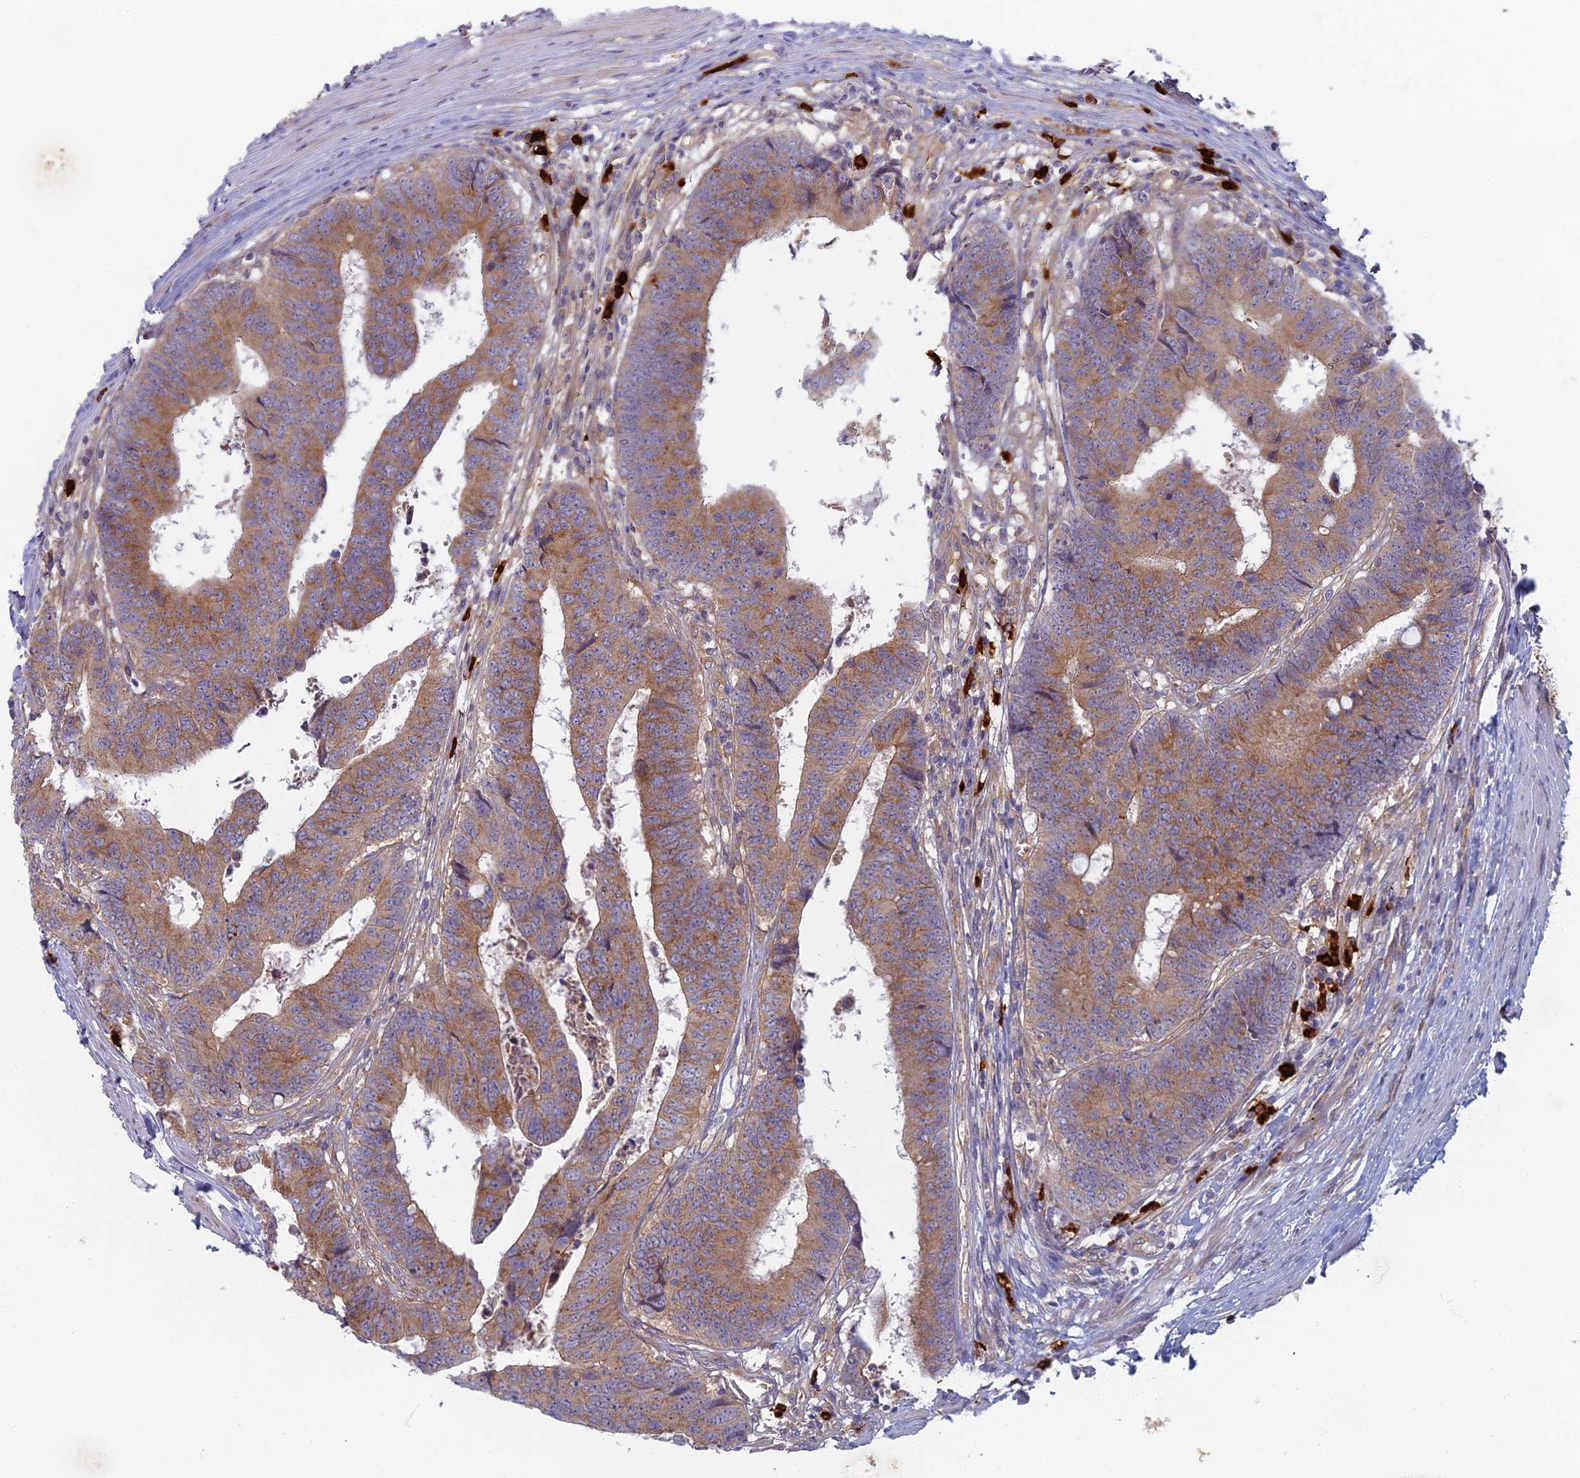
{"staining": {"intensity": "moderate", "quantity": ">75%", "location": "cytoplasmic/membranous"}, "tissue": "colorectal cancer", "cell_type": "Tumor cells", "image_type": "cancer", "snomed": [{"axis": "morphology", "description": "Adenocarcinoma, NOS"}, {"axis": "topography", "description": "Rectum"}], "caption": "Immunohistochemistry of adenocarcinoma (colorectal) displays medium levels of moderate cytoplasmic/membranous staining in approximately >75% of tumor cells.", "gene": "PROX2", "patient": {"sex": "male", "age": 84}}